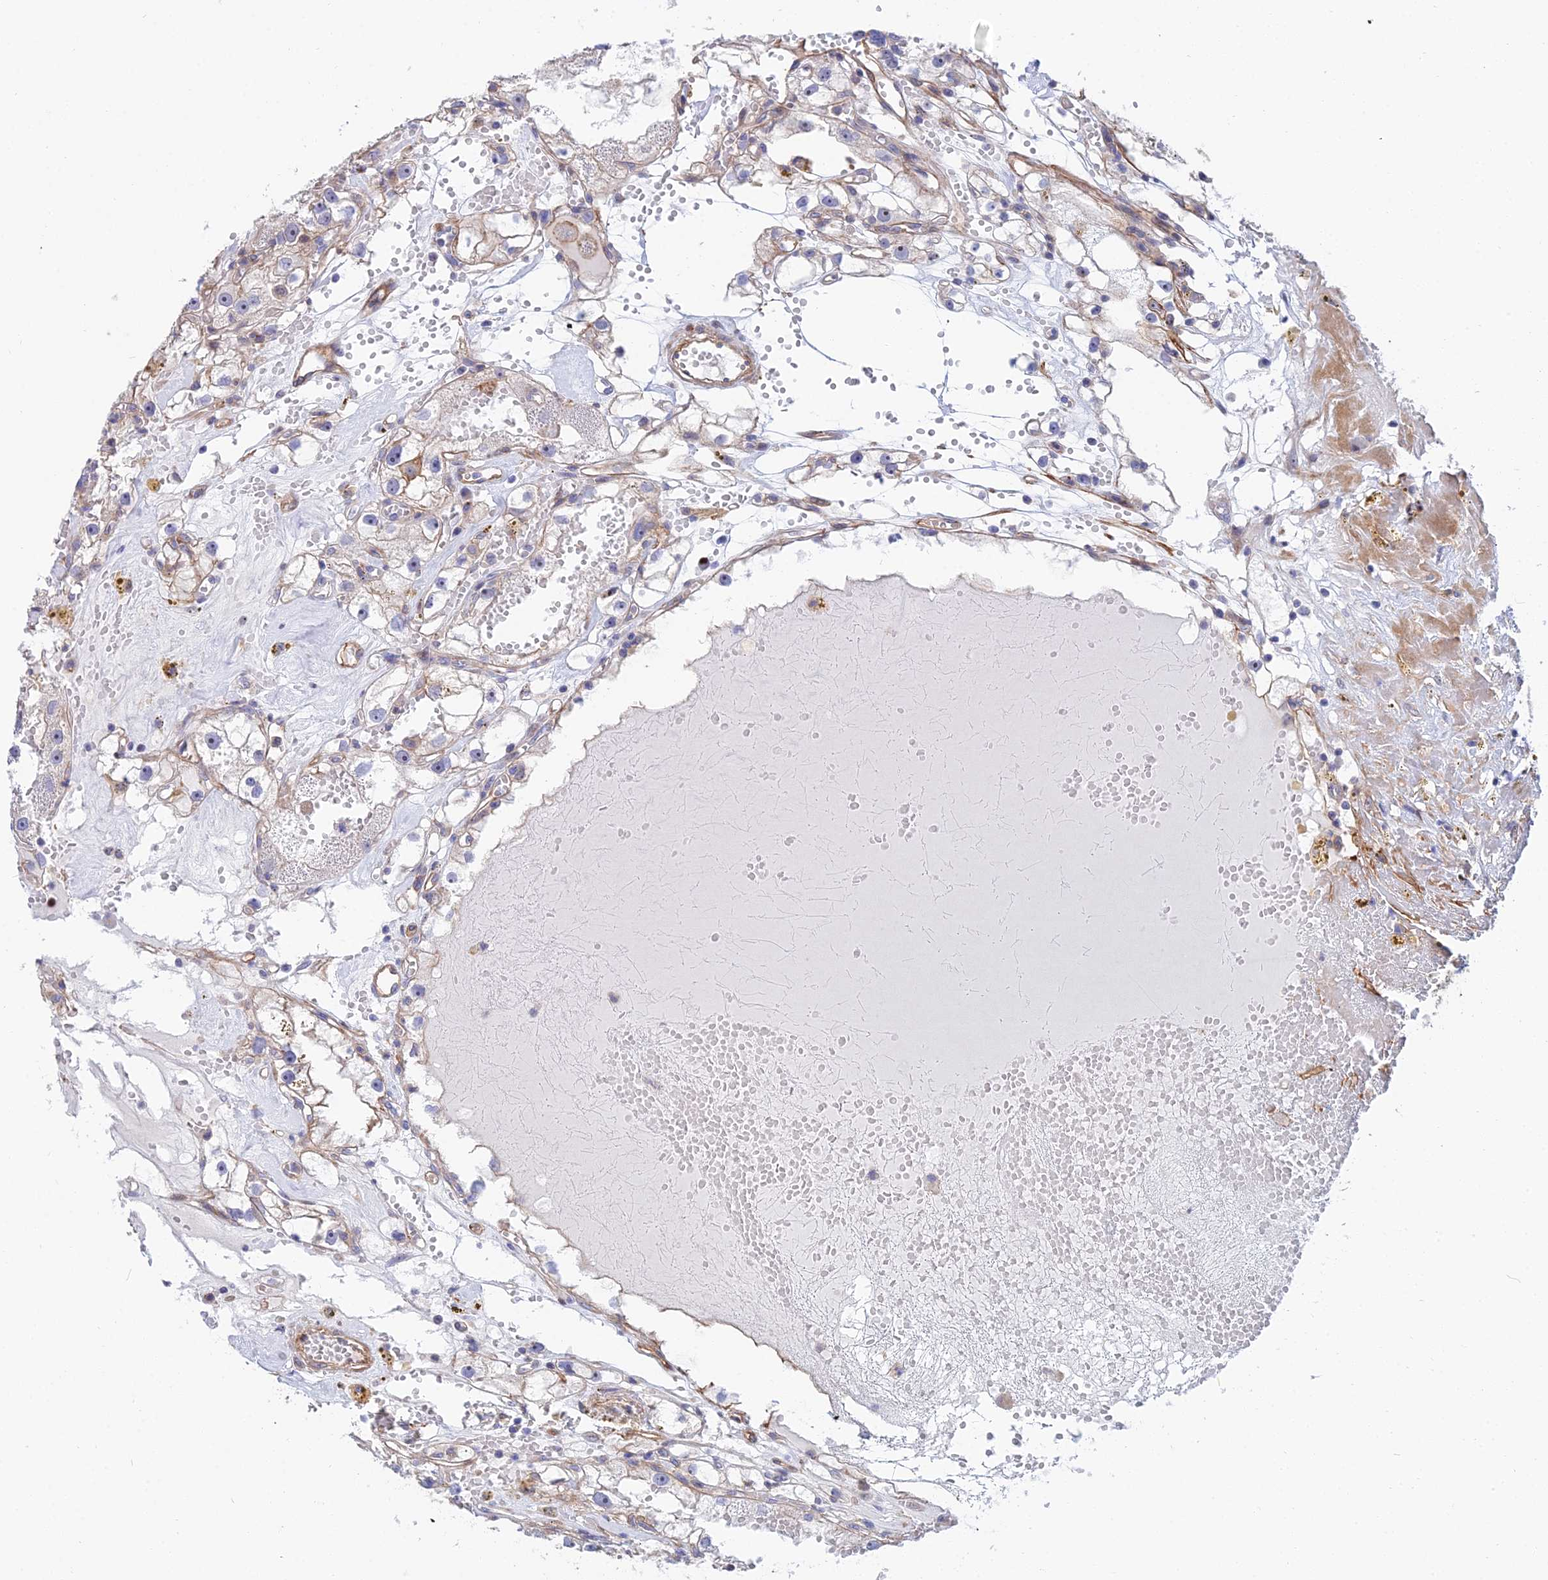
{"staining": {"intensity": "negative", "quantity": "none", "location": "none"}, "tissue": "renal cancer", "cell_type": "Tumor cells", "image_type": "cancer", "snomed": [{"axis": "morphology", "description": "Adenocarcinoma, NOS"}, {"axis": "topography", "description": "Kidney"}], "caption": "This is a image of immunohistochemistry staining of adenocarcinoma (renal), which shows no positivity in tumor cells.", "gene": "TRIM43B", "patient": {"sex": "male", "age": 56}}